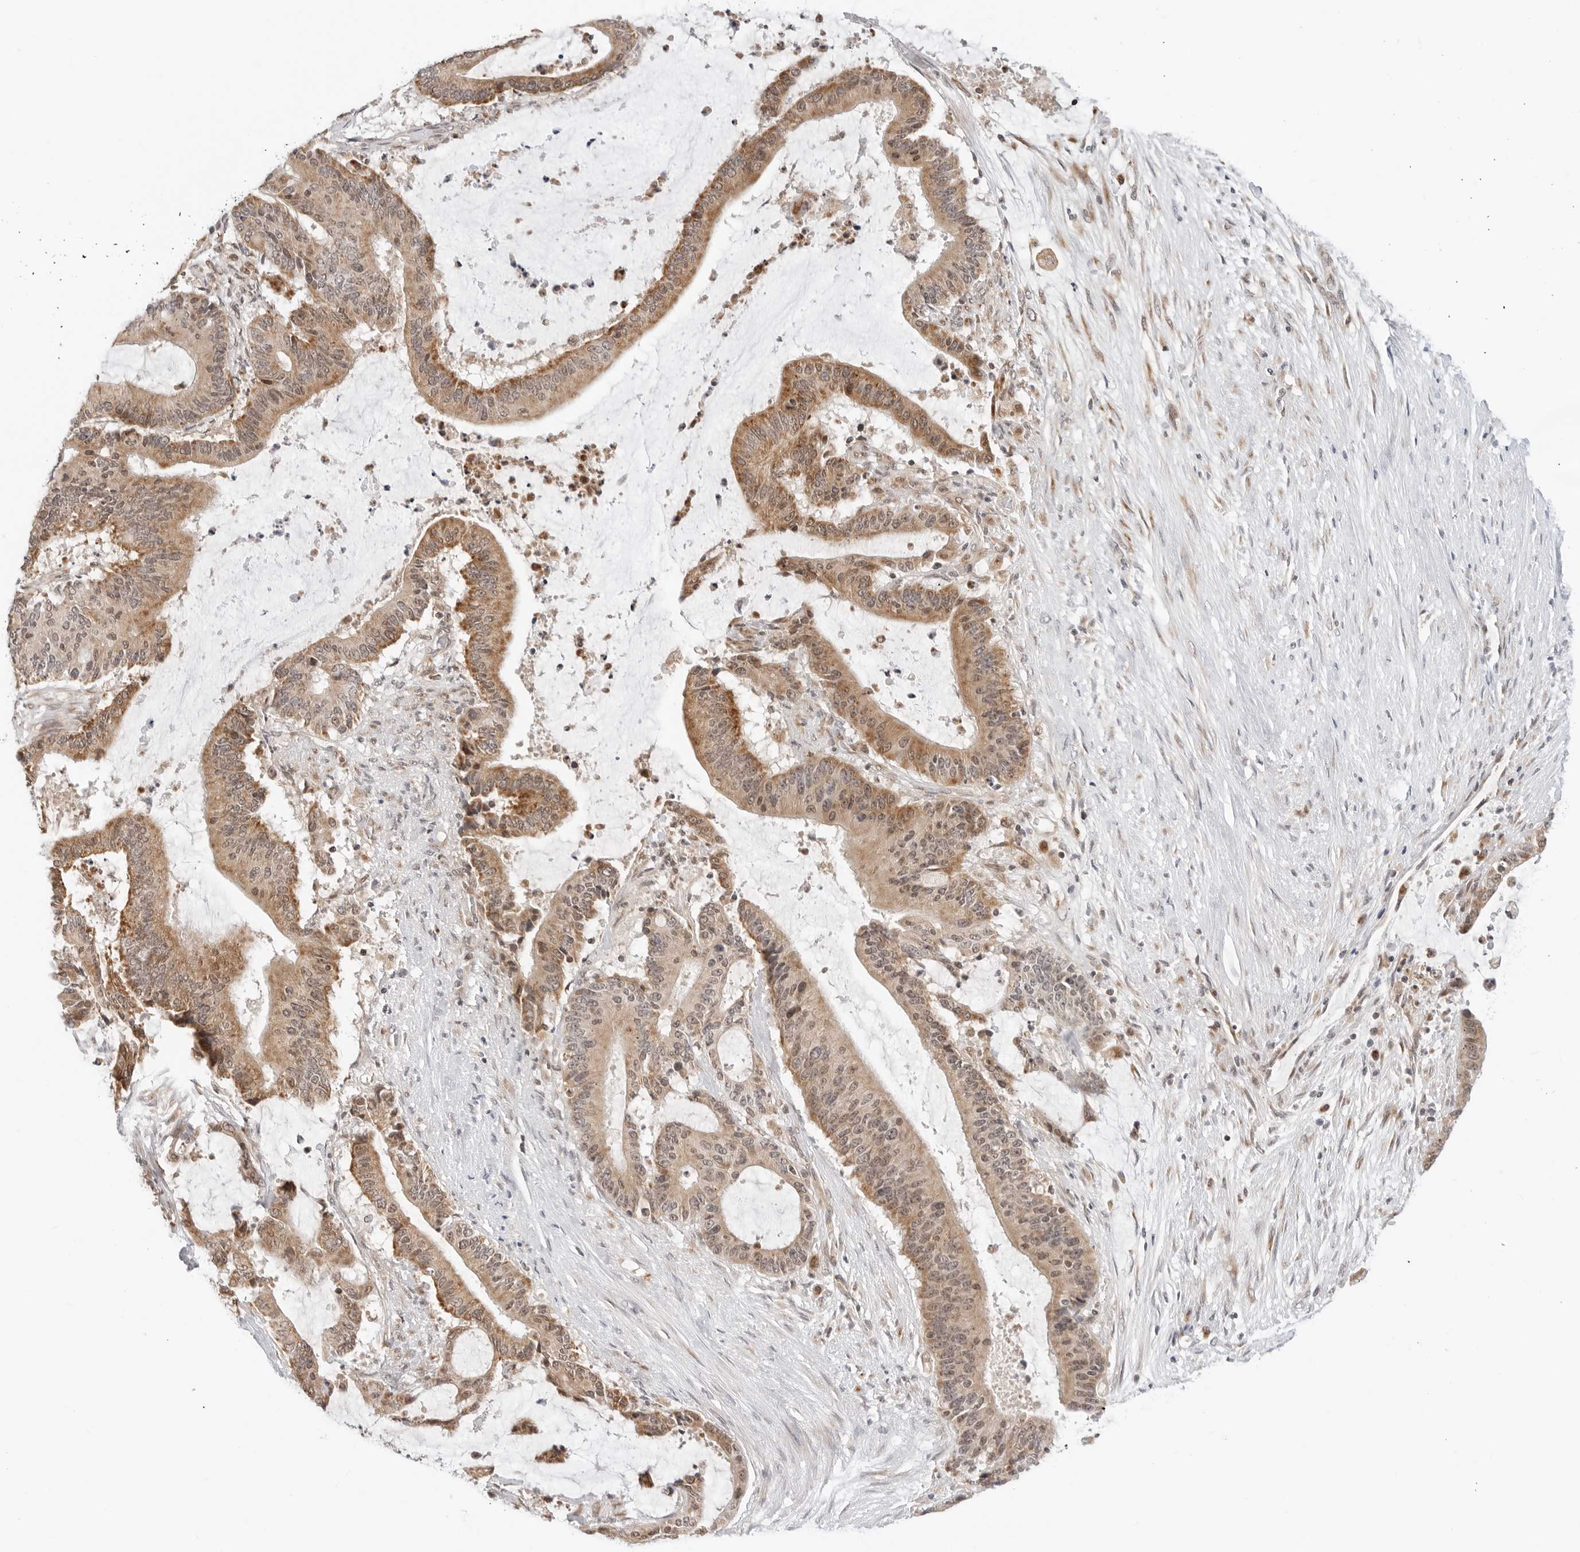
{"staining": {"intensity": "moderate", "quantity": ">75%", "location": "cytoplasmic/membranous"}, "tissue": "liver cancer", "cell_type": "Tumor cells", "image_type": "cancer", "snomed": [{"axis": "morphology", "description": "Normal tissue, NOS"}, {"axis": "morphology", "description": "Cholangiocarcinoma"}, {"axis": "topography", "description": "Liver"}, {"axis": "topography", "description": "Peripheral nerve tissue"}], "caption": "A high-resolution photomicrograph shows immunohistochemistry staining of cholangiocarcinoma (liver), which shows moderate cytoplasmic/membranous expression in about >75% of tumor cells.", "gene": "POLR3GL", "patient": {"sex": "female", "age": 73}}